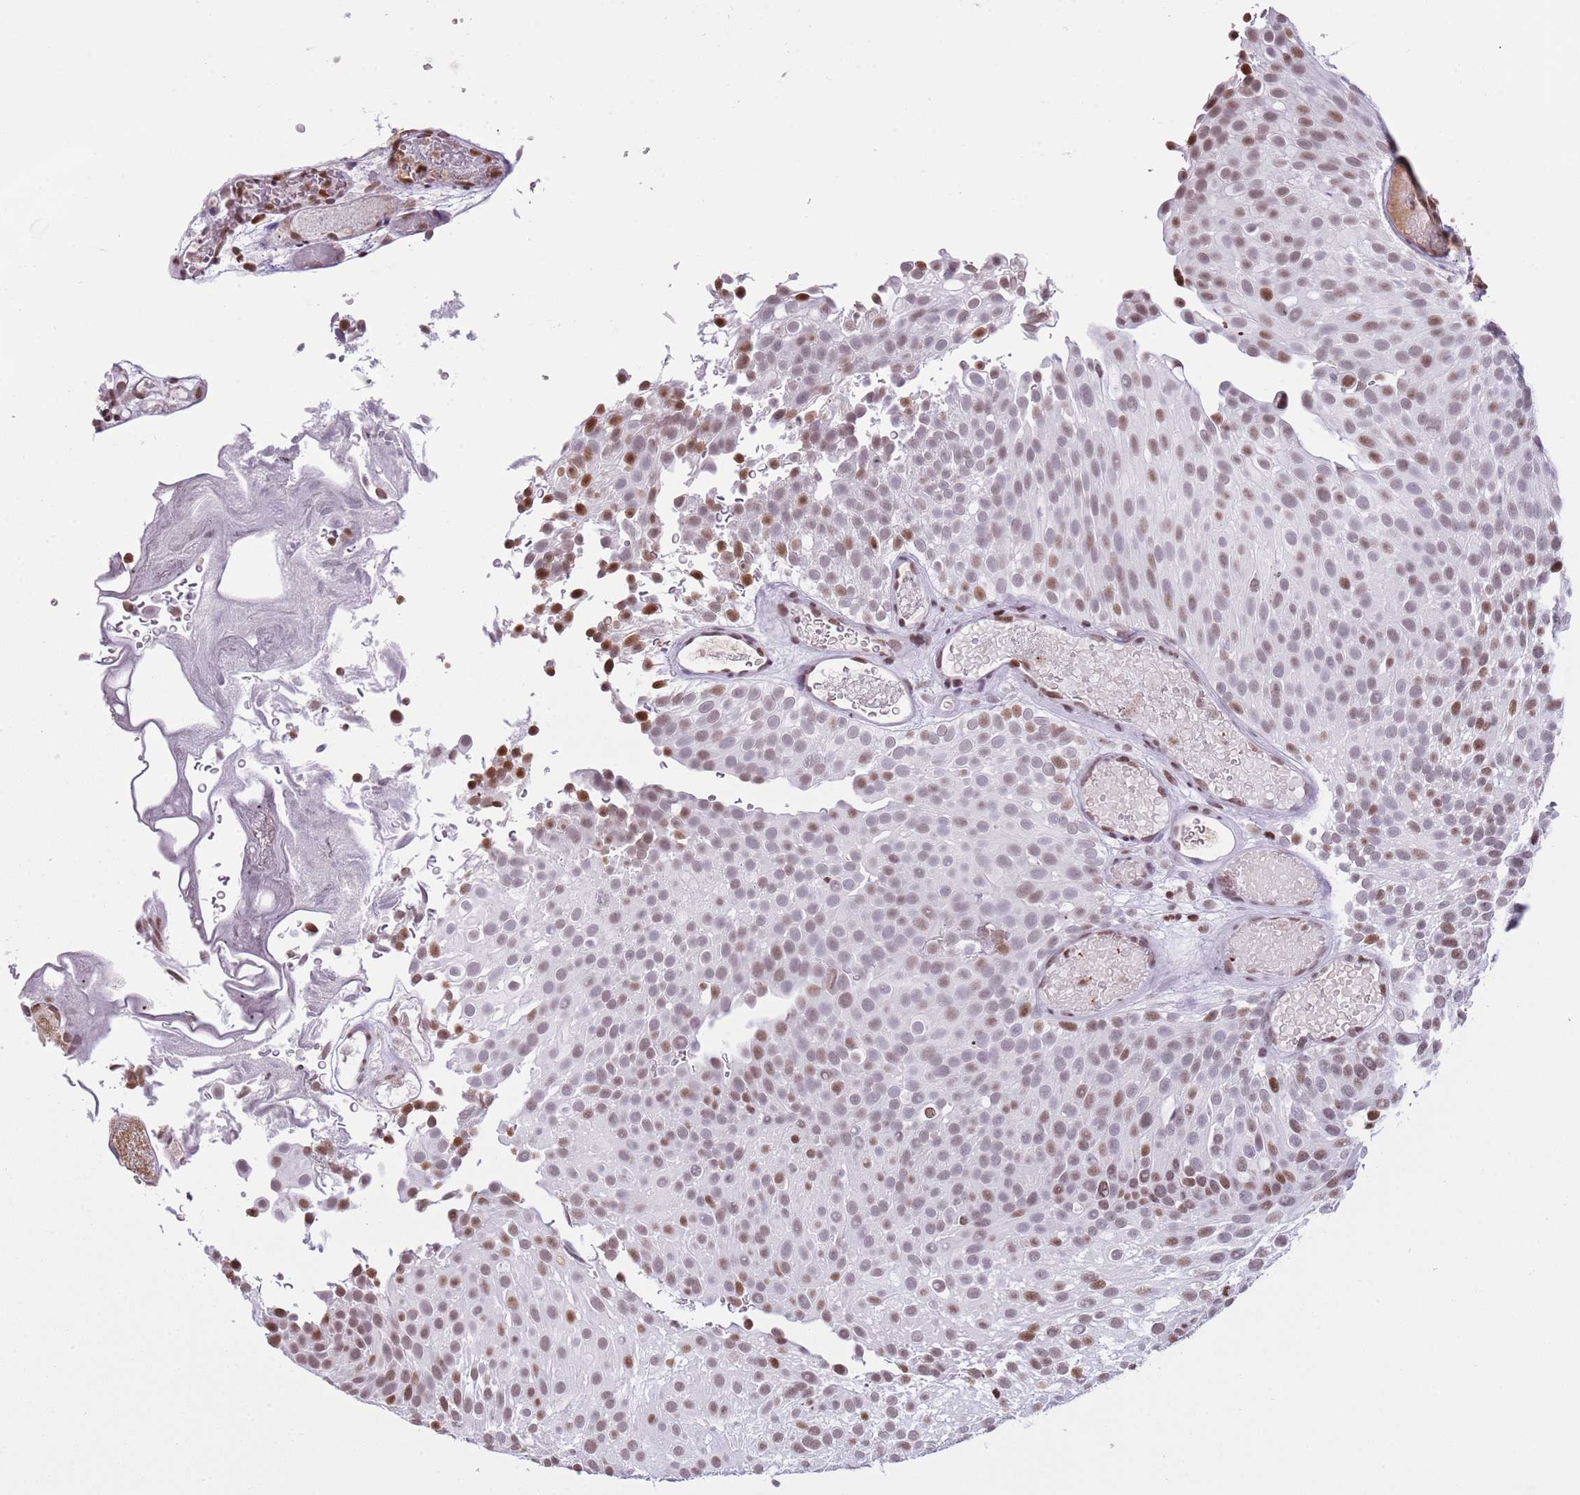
{"staining": {"intensity": "moderate", "quantity": "25%-75%", "location": "nuclear"}, "tissue": "urothelial cancer", "cell_type": "Tumor cells", "image_type": "cancer", "snomed": [{"axis": "morphology", "description": "Urothelial carcinoma, Low grade"}, {"axis": "topography", "description": "Urinary bladder"}], "caption": "A brown stain shows moderate nuclear expression of a protein in human urothelial cancer tumor cells.", "gene": "KPNA3", "patient": {"sex": "male", "age": 78}}